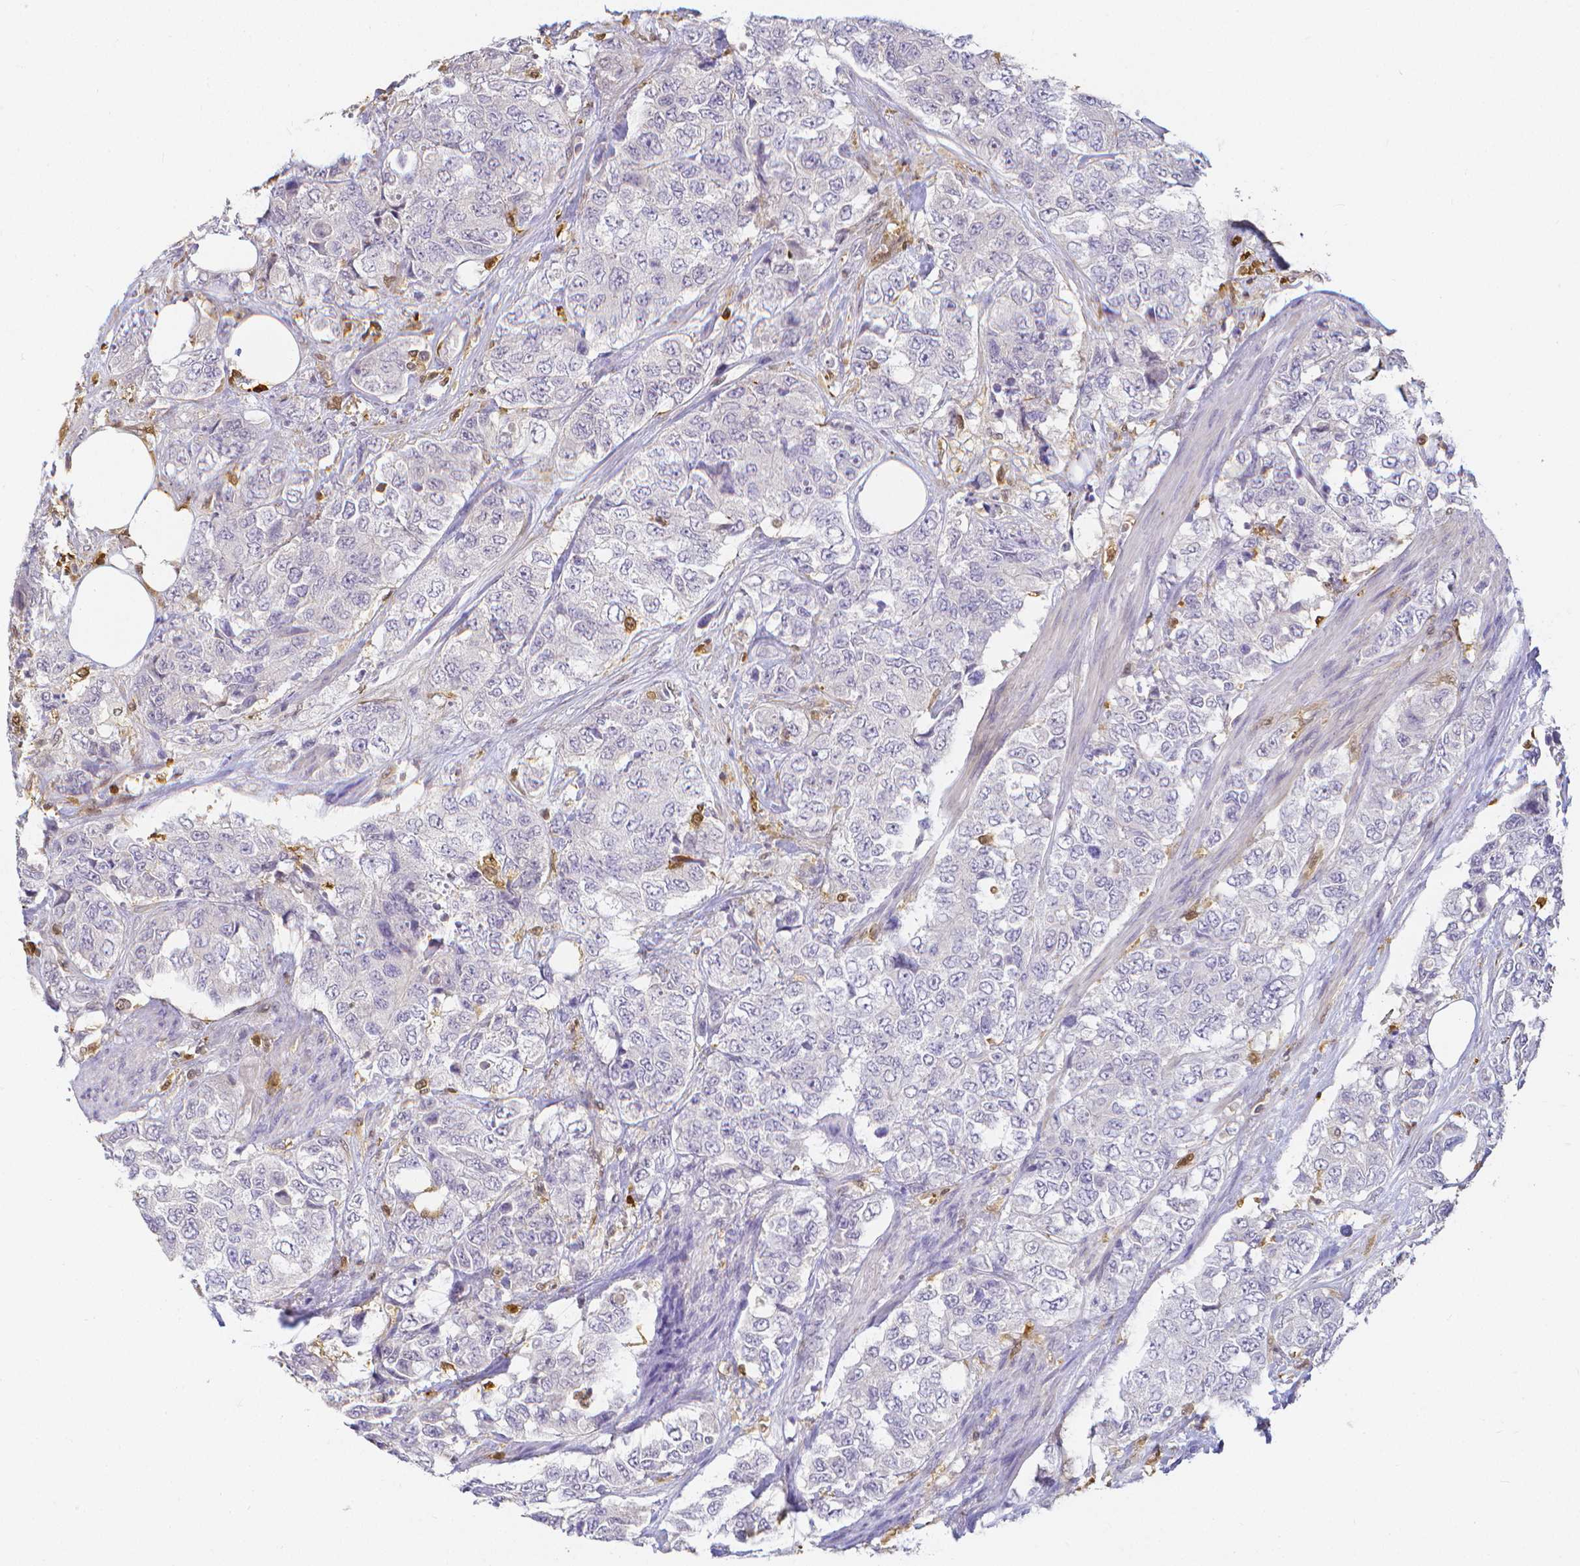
{"staining": {"intensity": "negative", "quantity": "none", "location": "none"}, "tissue": "urothelial cancer", "cell_type": "Tumor cells", "image_type": "cancer", "snomed": [{"axis": "morphology", "description": "Urothelial carcinoma, High grade"}, {"axis": "topography", "description": "Urinary bladder"}], "caption": "IHC micrograph of neoplastic tissue: urothelial carcinoma (high-grade) stained with DAB (3,3'-diaminobenzidine) shows no significant protein positivity in tumor cells. (DAB (3,3'-diaminobenzidine) IHC visualized using brightfield microscopy, high magnification).", "gene": "COTL1", "patient": {"sex": "female", "age": 78}}